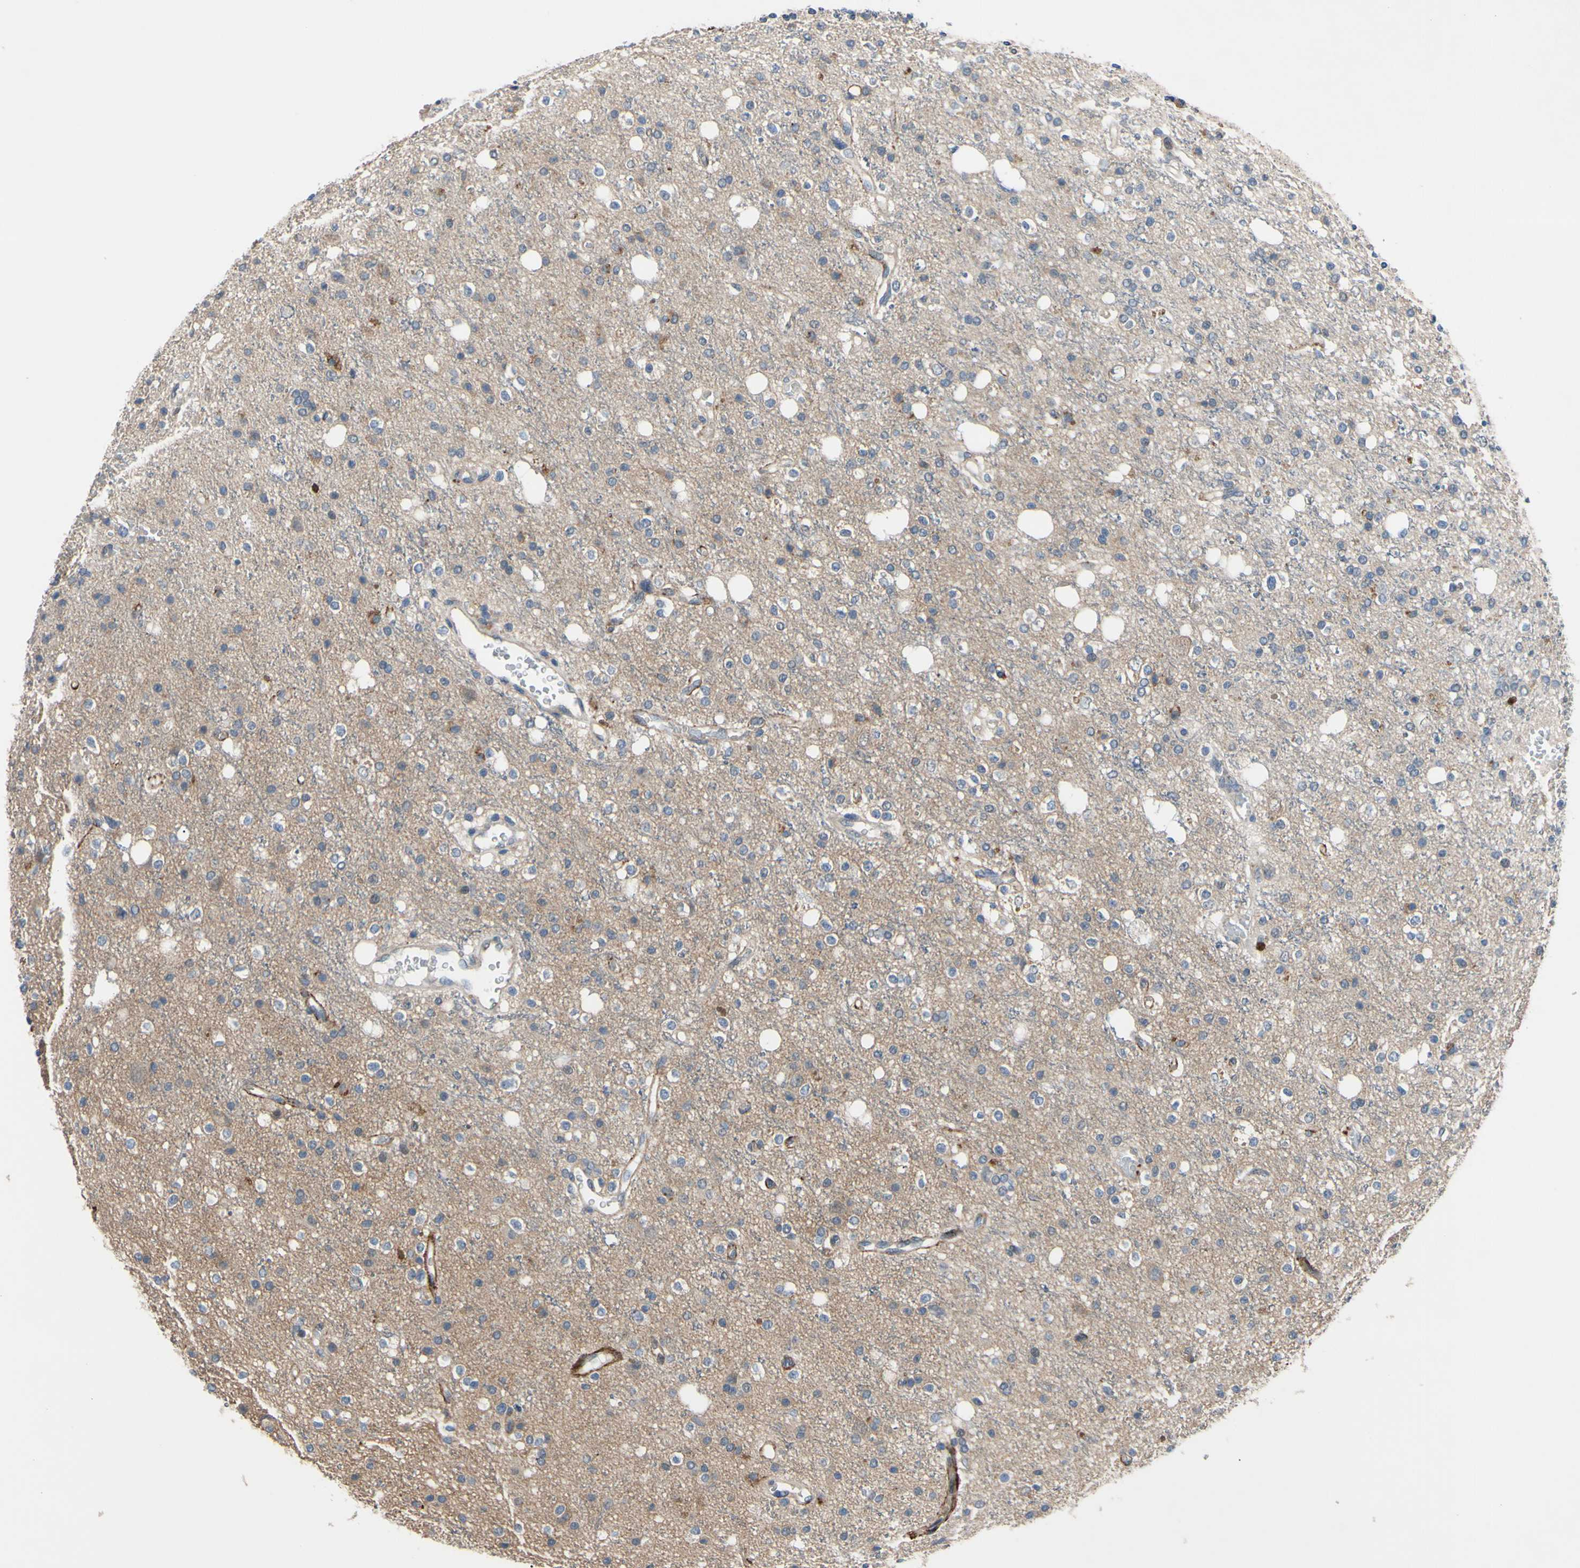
{"staining": {"intensity": "moderate", "quantity": "<25%", "location": "cytoplasmic/membranous"}, "tissue": "glioma", "cell_type": "Tumor cells", "image_type": "cancer", "snomed": [{"axis": "morphology", "description": "Glioma, malignant, High grade"}, {"axis": "topography", "description": "Brain"}], "caption": "Tumor cells demonstrate low levels of moderate cytoplasmic/membranous staining in about <25% of cells in human malignant high-grade glioma.", "gene": "HILPDA", "patient": {"sex": "male", "age": 47}}